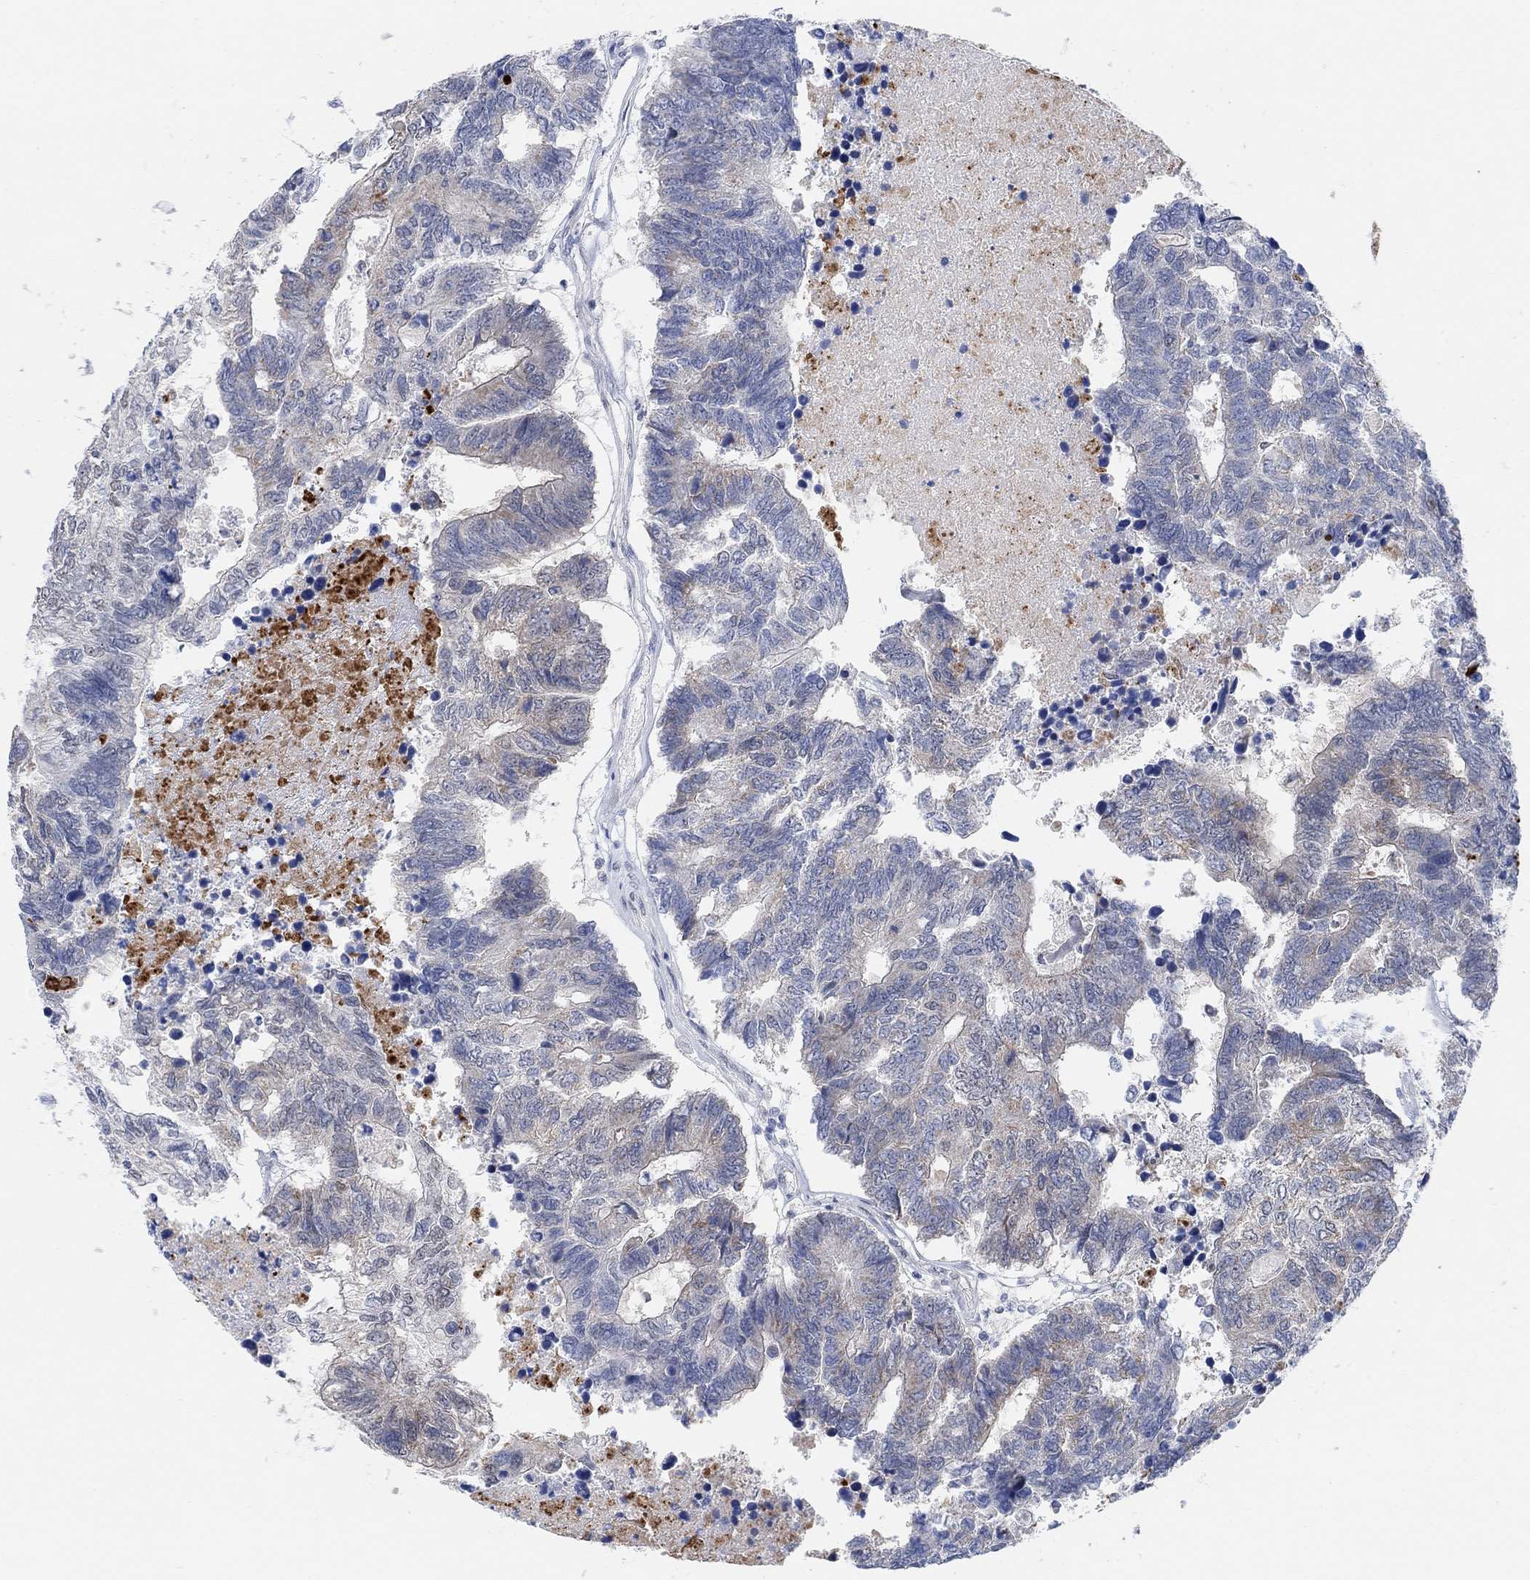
{"staining": {"intensity": "moderate", "quantity": "<25%", "location": "cytoplasmic/membranous"}, "tissue": "colorectal cancer", "cell_type": "Tumor cells", "image_type": "cancer", "snomed": [{"axis": "morphology", "description": "Adenocarcinoma, NOS"}, {"axis": "topography", "description": "Colon"}], "caption": "Moderate cytoplasmic/membranous staining is appreciated in approximately <25% of tumor cells in colorectal cancer (adenocarcinoma).", "gene": "RIMS1", "patient": {"sex": "female", "age": 48}}